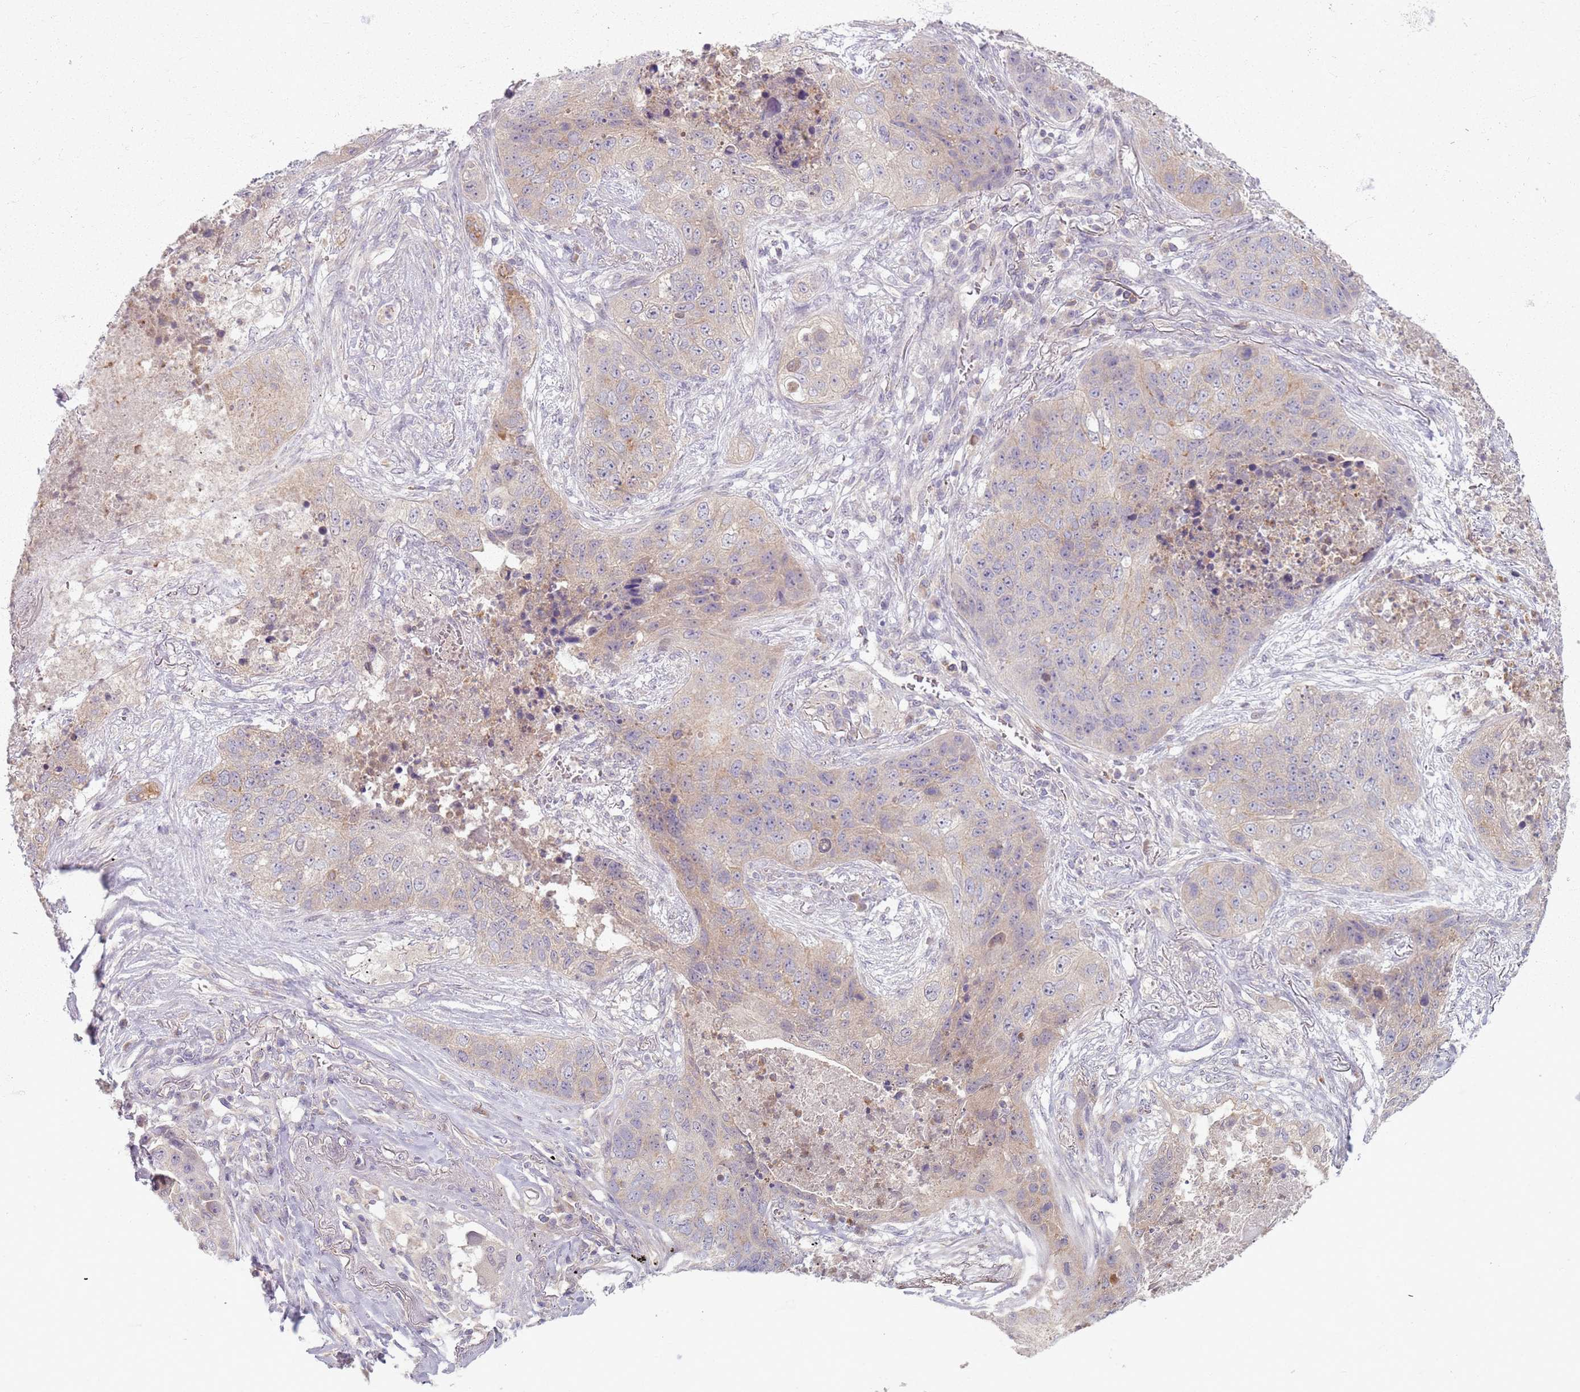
{"staining": {"intensity": "weak", "quantity": "<25%", "location": "cytoplasmic/membranous"}, "tissue": "lung cancer", "cell_type": "Tumor cells", "image_type": "cancer", "snomed": [{"axis": "morphology", "description": "Squamous cell carcinoma, NOS"}, {"axis": "topography", "description": "Lung"}], "caption": "Lung squamous cell carcinoma was stained to show a protein in brown. There is no significant staining in tumor cells.", "gene": "ZDHHC2", "patient": {"sex": "female", "age": 63}}